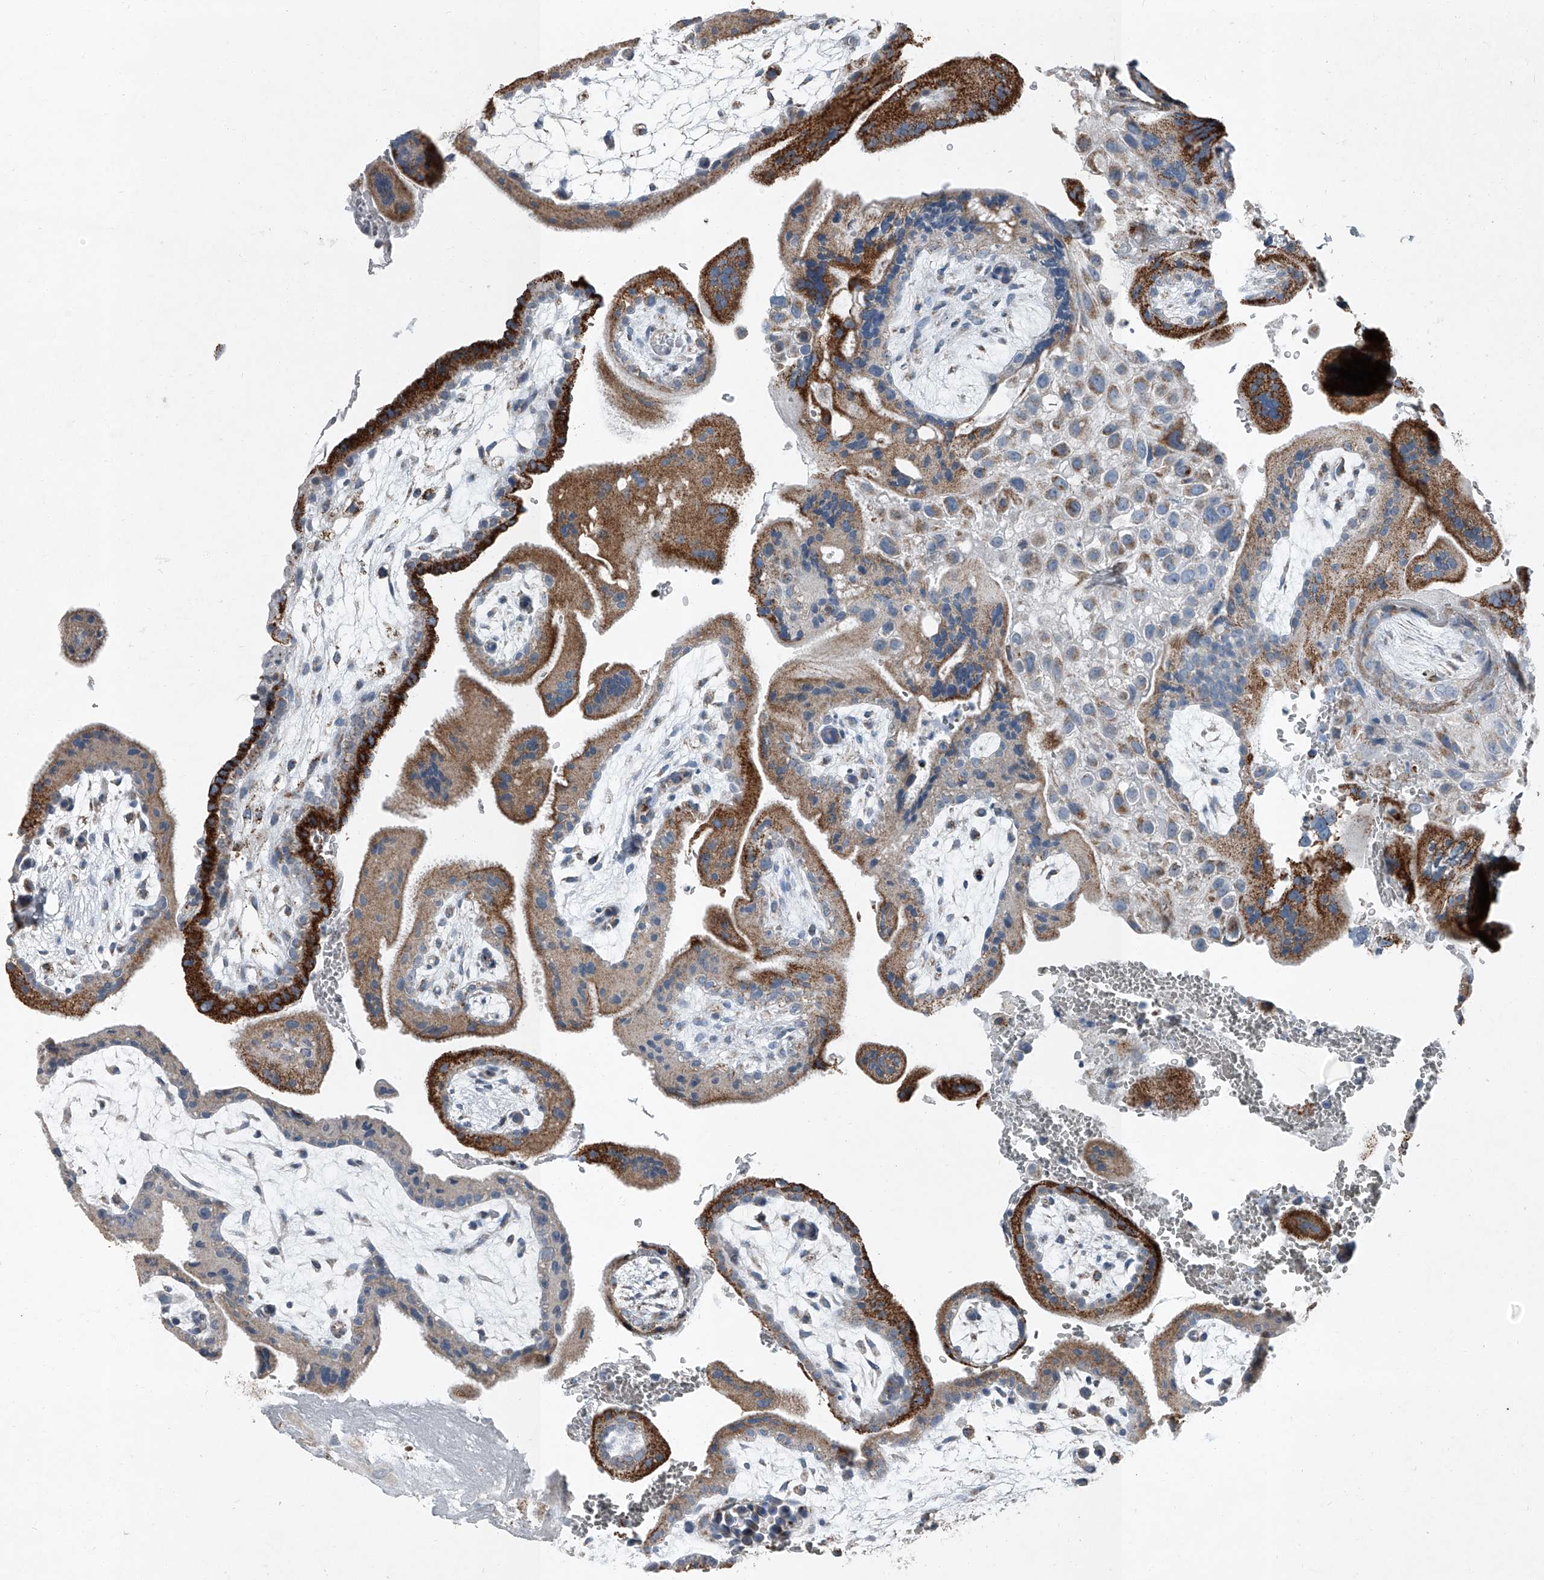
{"staining": {"intensity": "moderate", "quantity": ">75%", "location": "cytoplasmic/membranous"}, "tissue": "placenta", "cell_type": "Trophoblastic cells", "image_type": "normal", "snomed": [{"axis": "morphology", "description": "Normal tissue, NOS"}, {"axis": "topography", "description": "Placenta"}], "caption": "Trophoblastic cells display moderate cytoplasmic/membranous positivity in approximately >75% of cells in benign placenta. The protein of interest is shown in brown color, while the nuclei are stained blue.", "gene": "CHRNA7", "patient": {"sex": "female", "age": 35}}